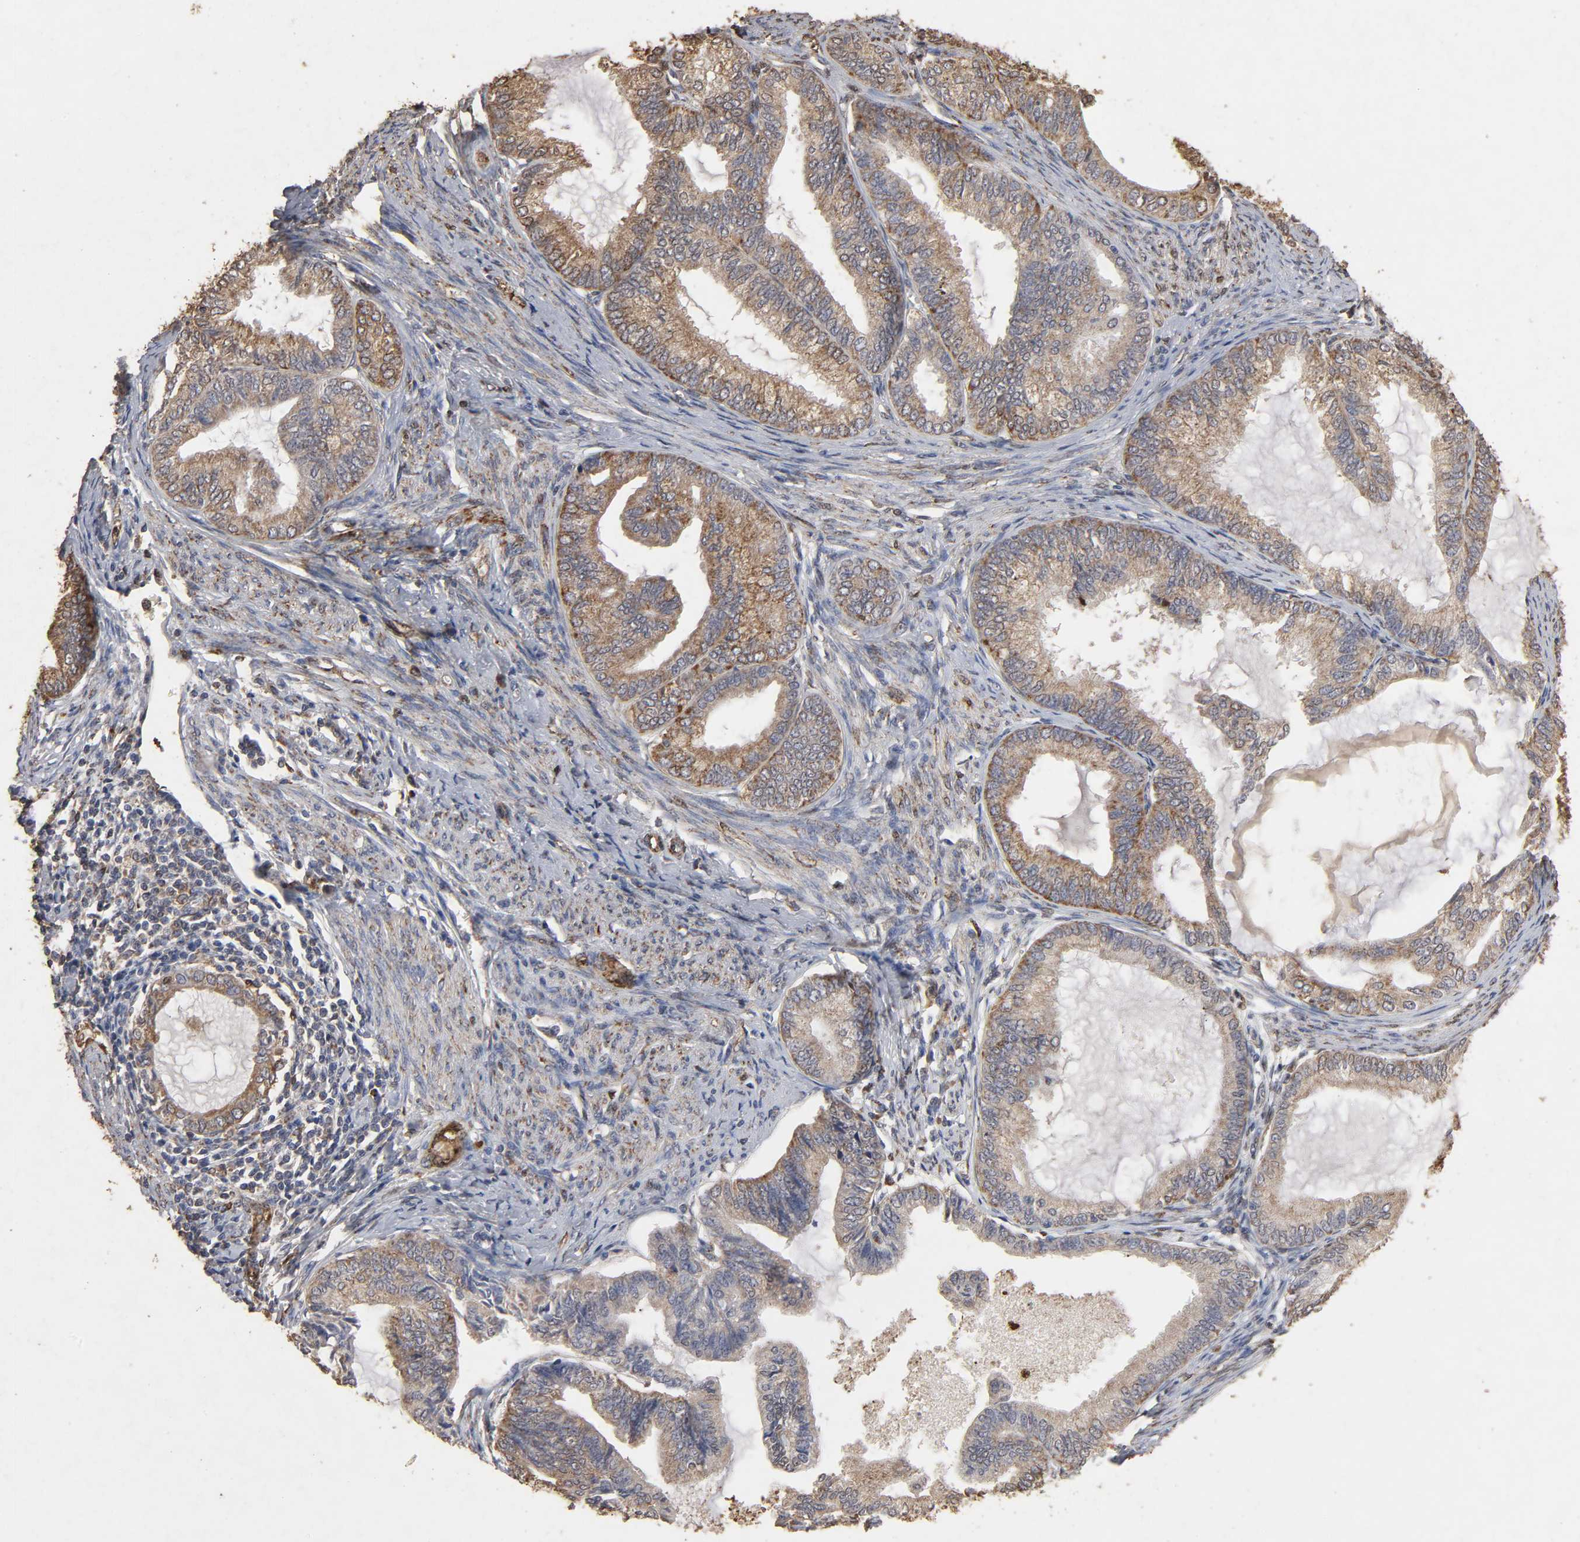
{"staining": {"intensity": "moderate", "quantity": ">75%", "location": "cytoplasmic/membranous"}, "tissue": "endometrial cancer", "cell_type": "Tumor cells", "image_type": "cancer", "snomed": [{"axis": "morphology", "description": "Adenocarcinoma, NOS"}, {"axis": "topography", "description": "Endometrium"}], "caption": "A micrograph showing moderate cytoplasmic/membranous expression in approximately >75% of tumor cells in adenocarcinoma (endometrial), as visualized by brown immunohistochemical staining.", "gene": "CYCS", "patient": {"sex": "female", "age": 86}}